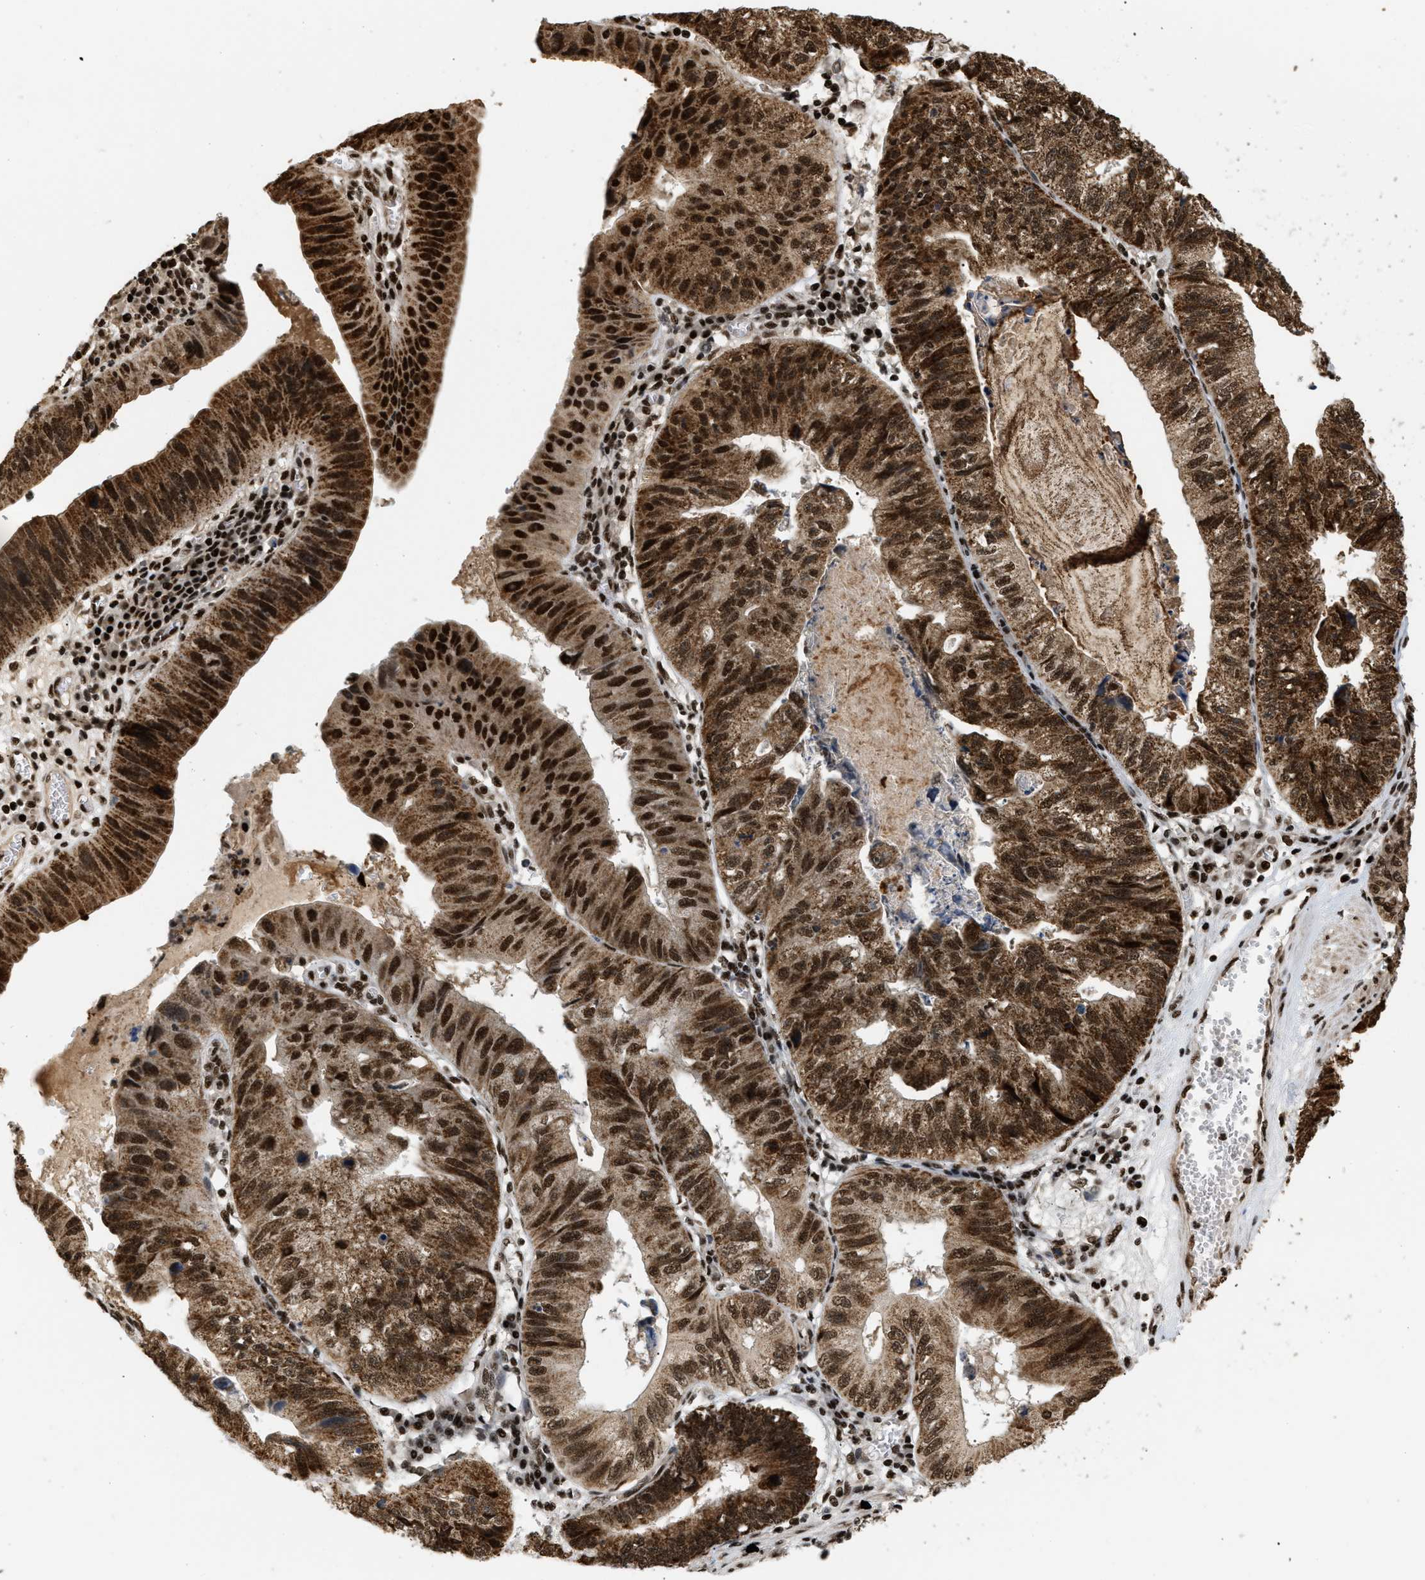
{"staining": {"intensity": "strong", "quantity": ">75%", "location": "cytoplasmic/membranous,nuclear"}, "tissue": "stomach cancer", "cell_type": "Tumor cells", "image_type": "cancer", "snomed": [{"axis": "morphology", "description": "Adenocarcinoma, NOS"}, {"axis": "topography", "description": "Stomach"}], "caption": "Immunohistochemical staining of stomach adenocarcinoma exhibits strong cytoplasmic/membranous and nuclear protein expression in about >75% of tumor cells. (Brightfield microscopy of DAB IHC at high magnification).", "gene": "RBM5", "patient": {"sex": "male", "age": 59}}